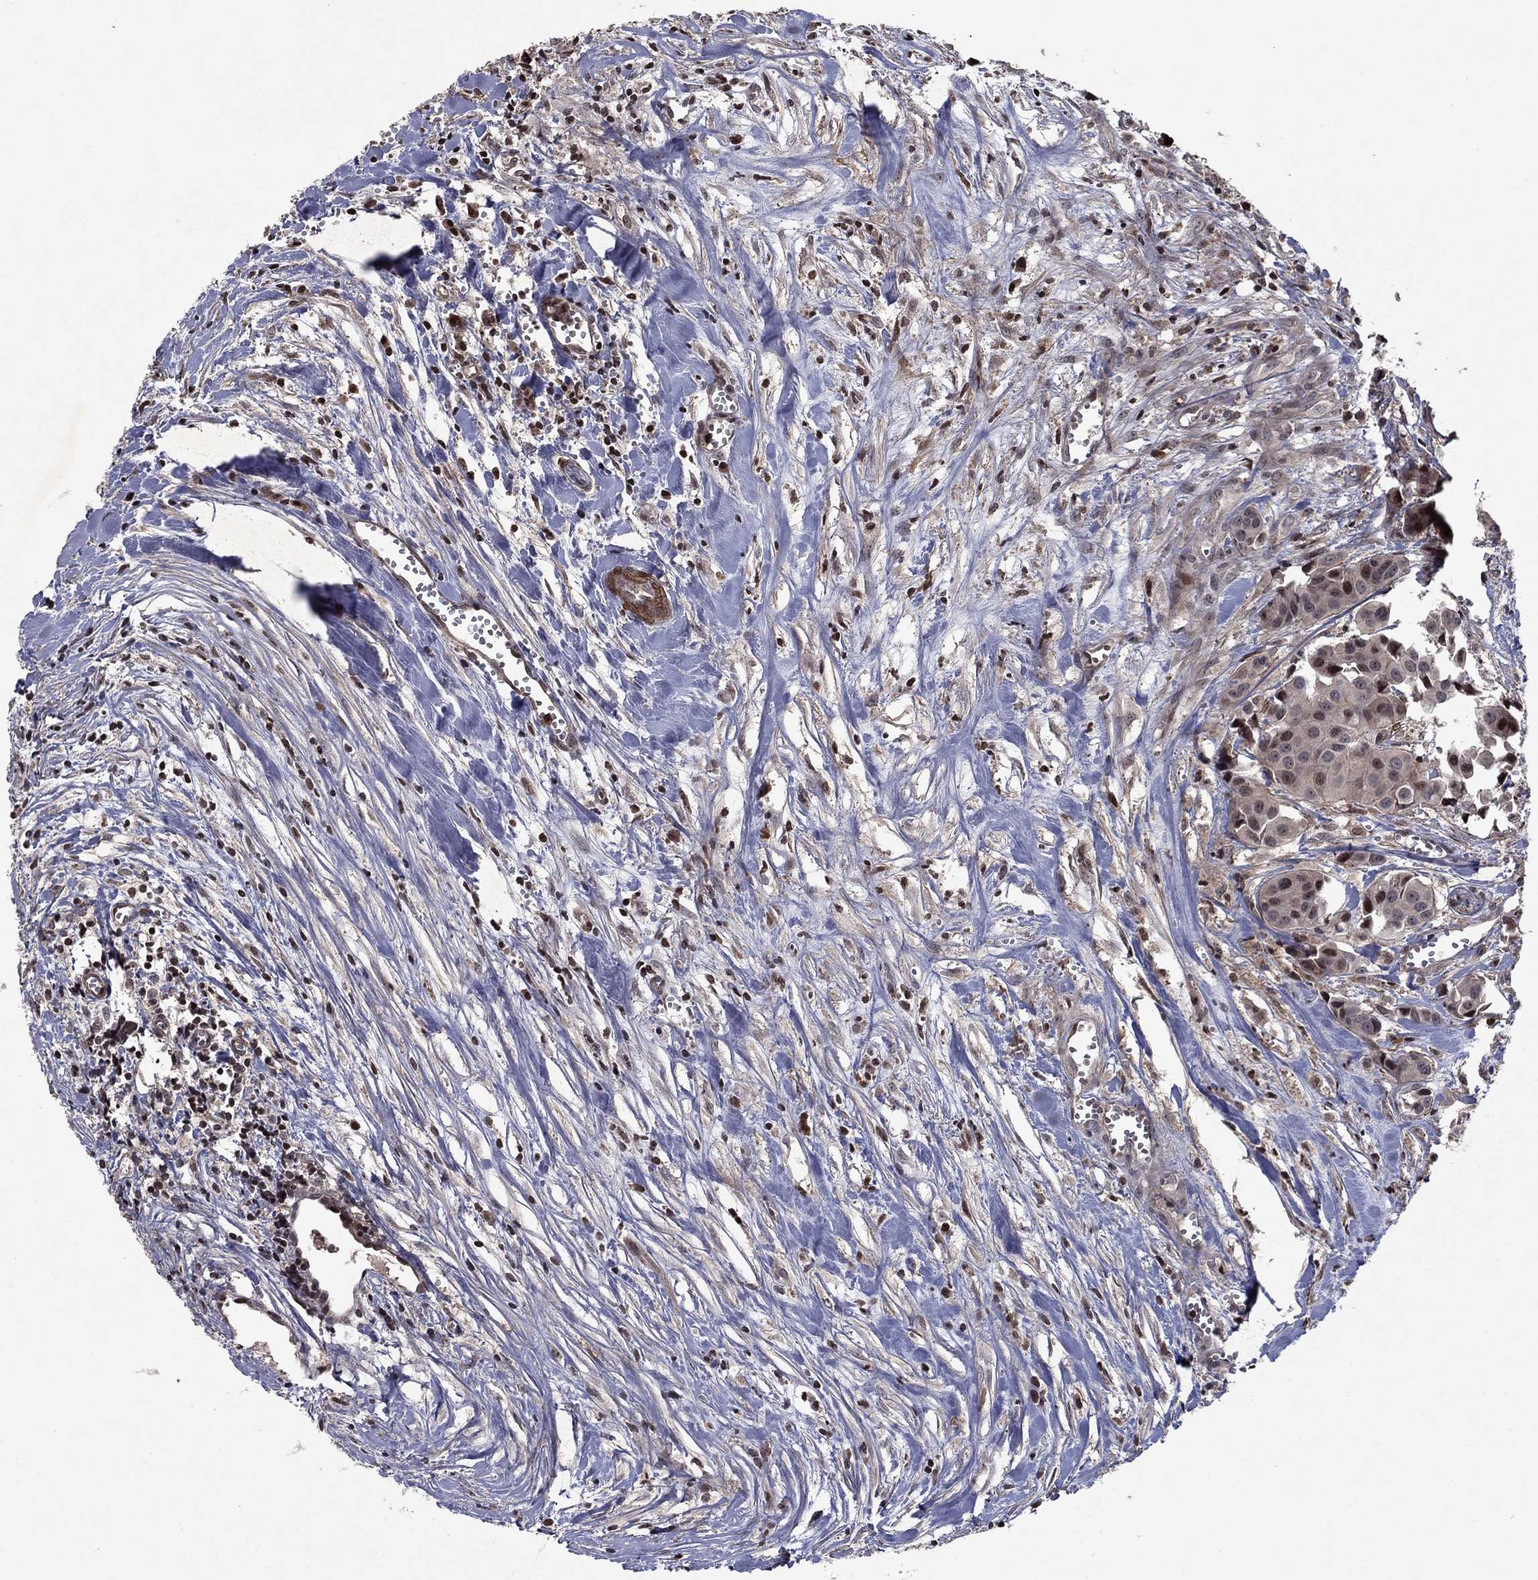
{"staining": {"intensity": "moderate", "quantity": "<25%", "location": "cytoplasmic/membranous,nuclear"}, "tissue": "head and neck cancer", "cell_type": "Tumor cells", "image_type": "cancer", "snomed": [{"axis": "morphology", "description": "Adenocarcinoma, NOS"}, {"axis": "topography", "description": "Head-Neck"}], "caption": "A histopathology image showing moderate cytoplasmic/membranous and nuclear positivity in about <25% of tumor cells in head and neck cancer, as visualized by brown immunohistochemical staining.", "gene": "SORBS1", "patient": {"sex": "male", "age": 76}}